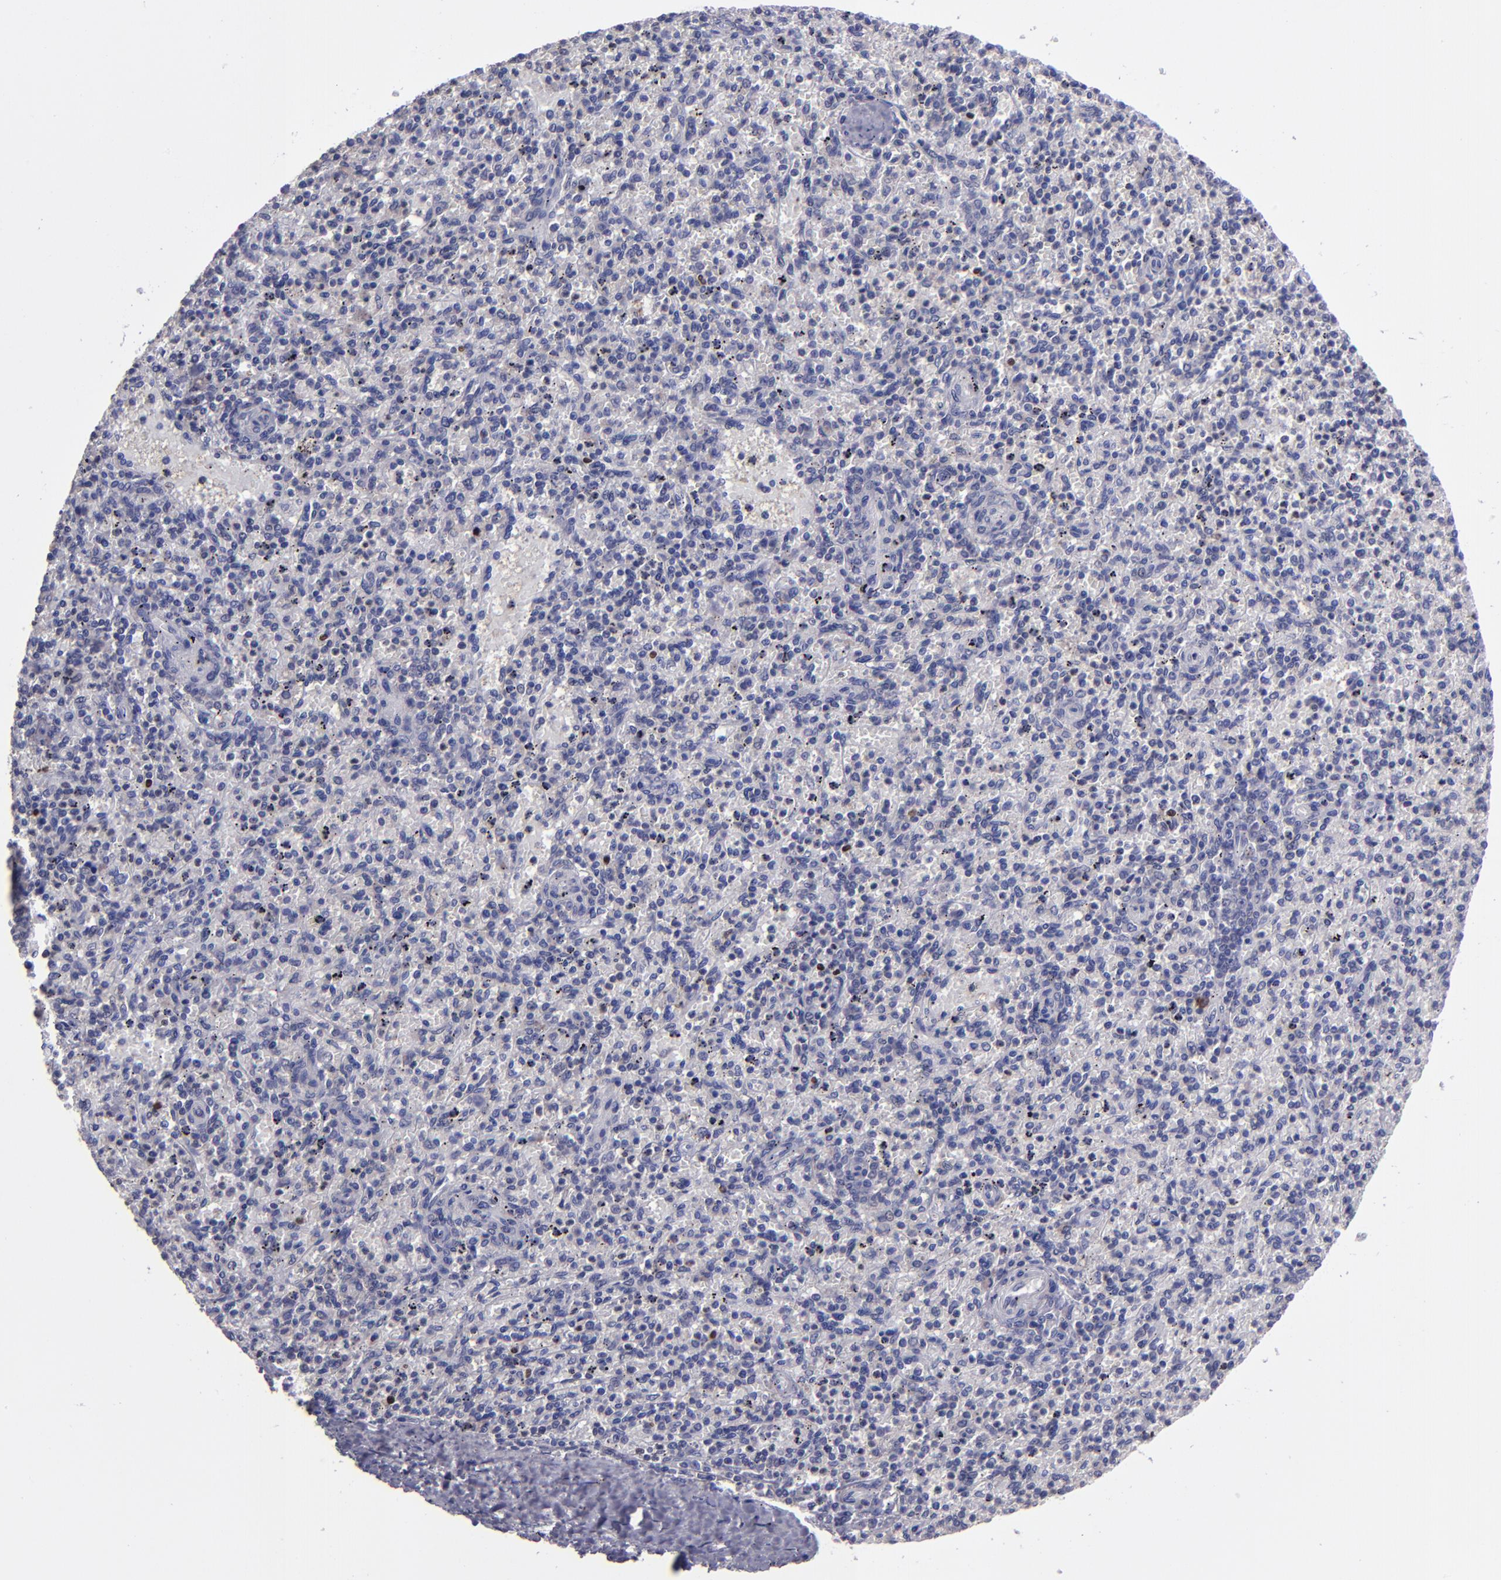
{"staining": {"intensity": "negative", "quantity": "none", "location": "none"}, "tissue": "spleen", "cell_type": "Cells in red pulp", "image_type": "normal", "snomed": [{"axis": "morphology", "description": "Normal tissue, NOS"}, {"axis": "topography", "description": "Spleen"}], "caption": "The IHC image has no significant expression in cells in red pulp of spleen. (Immunohistochemistry (ihc), brightfield microscopy, high magnification).", "gene": "CEBPE", "patient": {"sex": "male", "age": 72}}